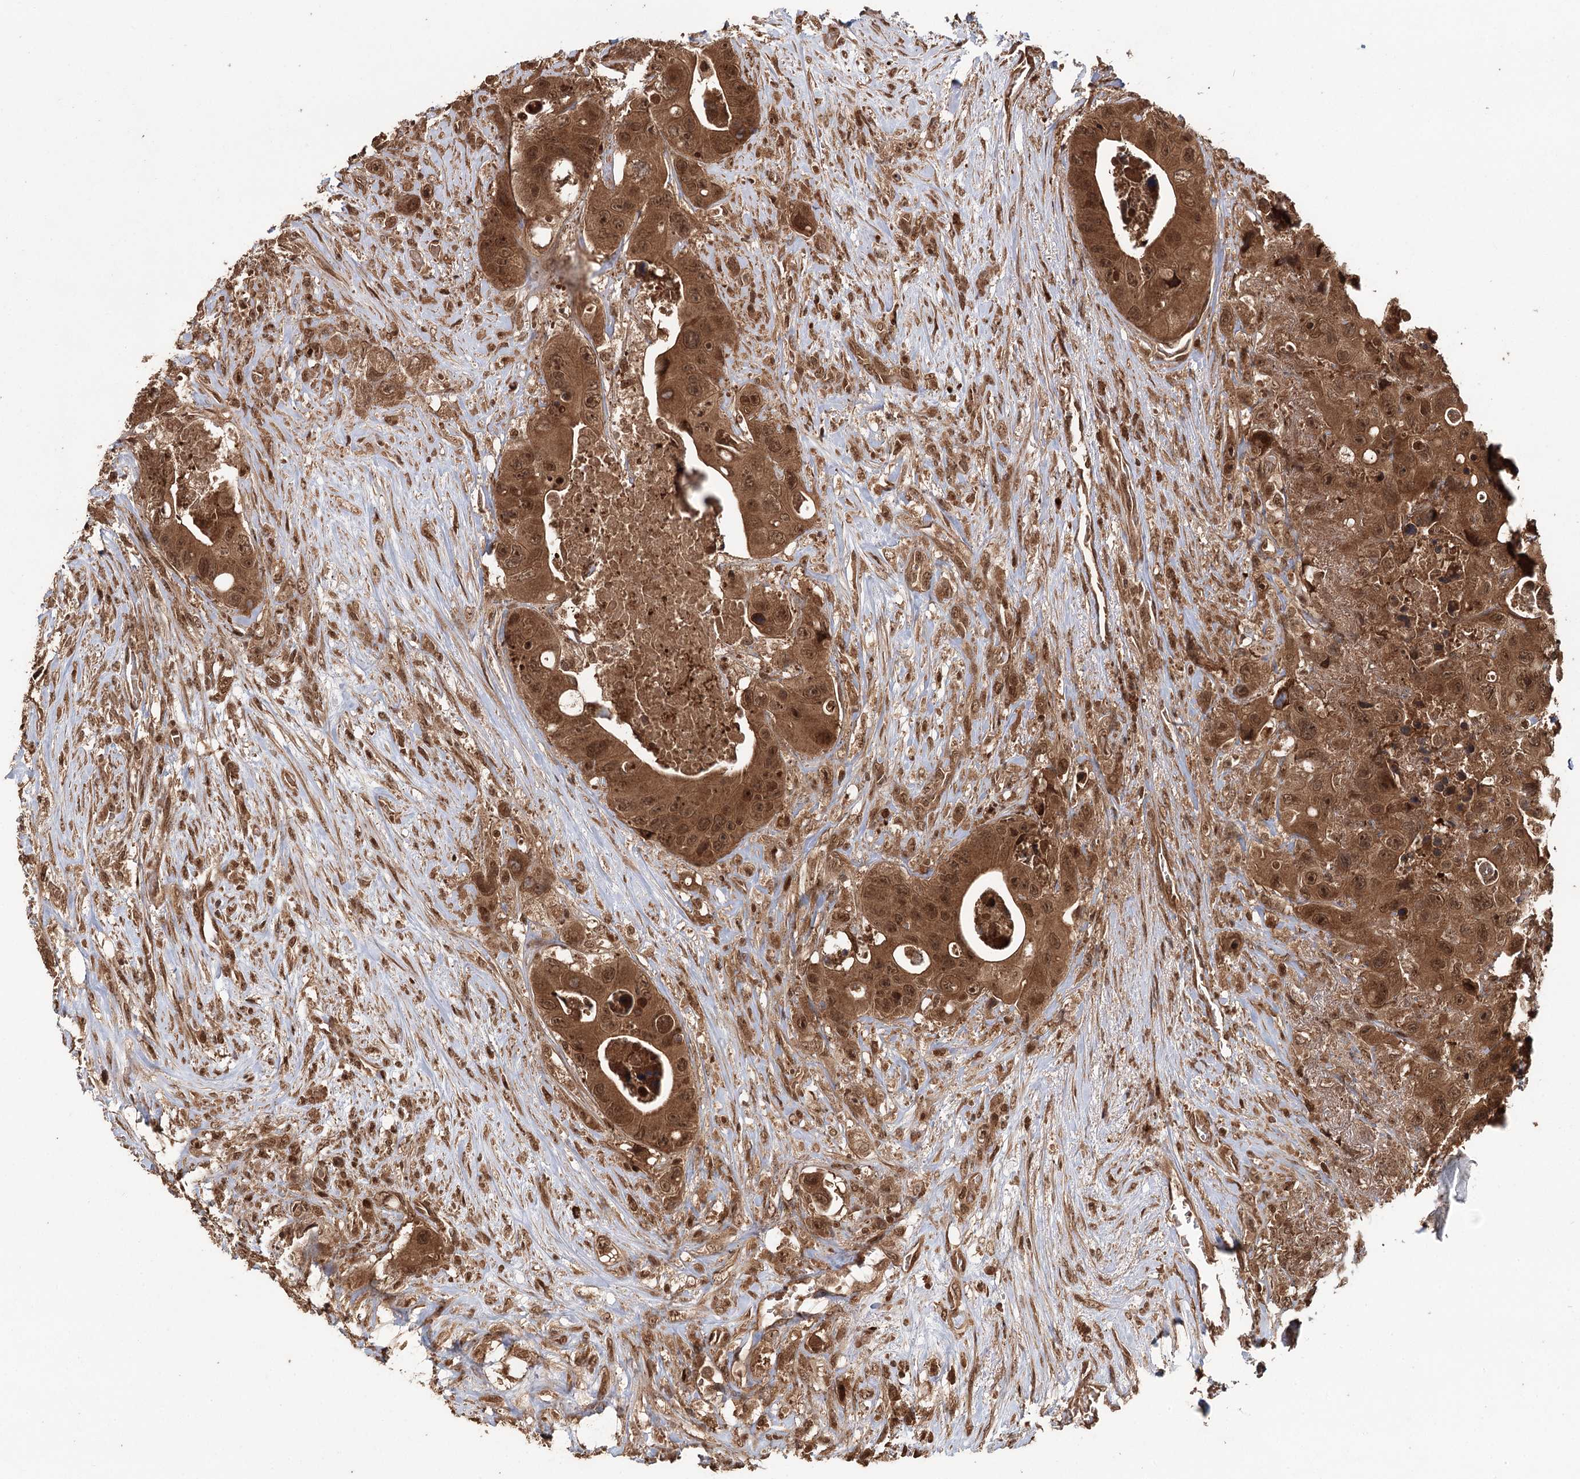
{"staining": {"intensity": "strong", "quantity": ">75%", "location": "cytoplasmic/membranous,nuclear"}, "tissue": "colorectal cancer", "cell_type": "Tumor cells", "image_type": "cancer", "snomed": [{"axis": "morphology", "description": "Adenocarcinoma, NOS"}, {"axis": "topography", "description": "Colon"}], "caption": "IHC photomicrograph of neoplastic tissue: colorectal cancer (adenocarcinoma) stained using immunohistochemistry displays high levels of strong protein expression localized specifically in the cytoplasmic/membranous and nuclear of tumor cells, appearing as a cytoplasmic/membranous and nuclear brown color.", "gene": "N6AMT1", "patient": {"sex": "female", "age": 46}}